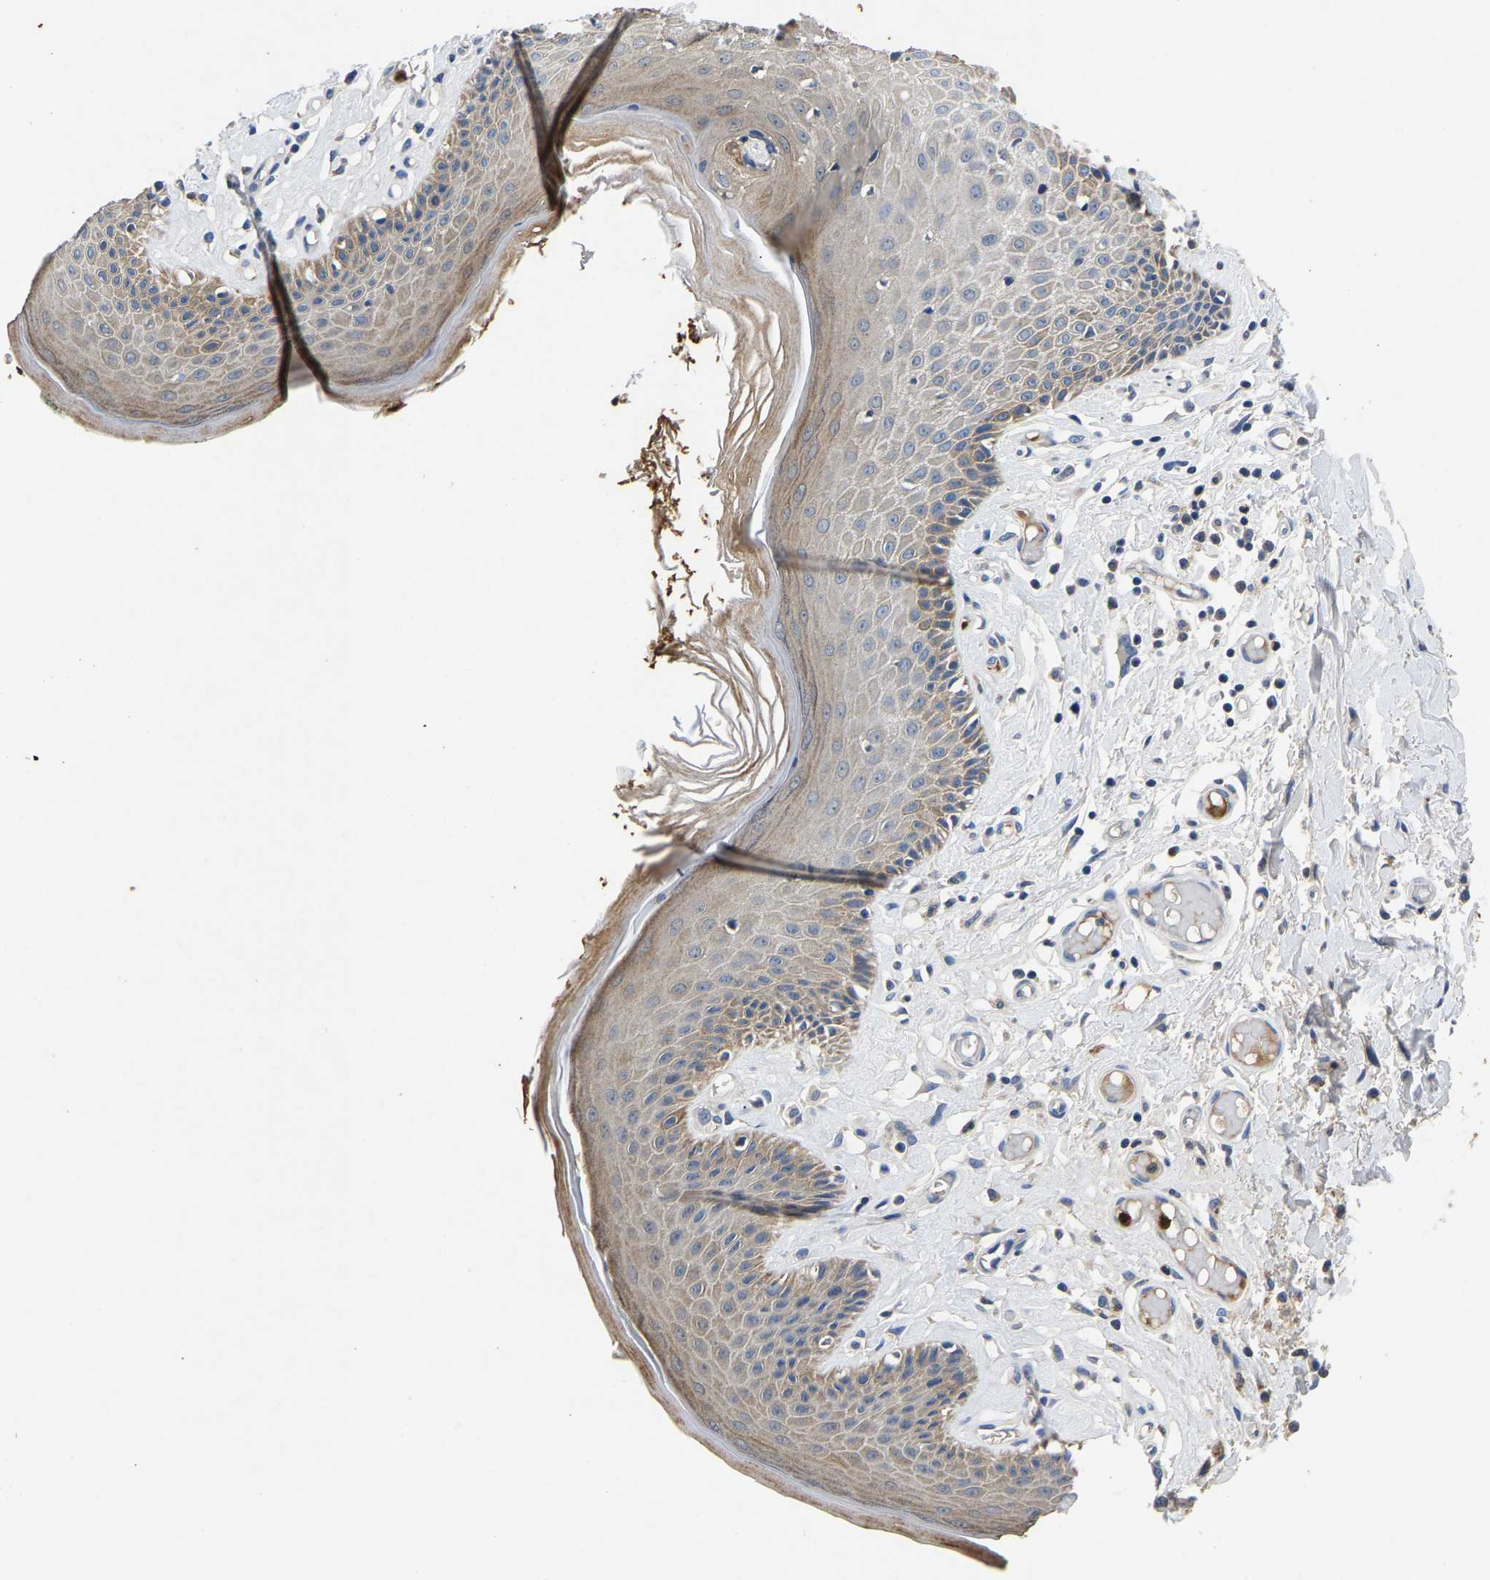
{"staining": {"intensity": "moderate", "quantity": "25%-75%", "location": "cytoplasmic/membranous"}, "tissue": "skin", "cell_type": "Epidermal cells", "image_type": "normal", "snomed": [{"axis": "morphology", "description": "Normal tissue, NOS"}, {"axis": "topography", "description": "Vulva"}], "caption": "IHC image of normal human skin stained for a protein (brown), which demonstrates medium levels of moderate cytoplasmic/membranous expression in about 25%-75% of epidermal cells.", "gene": "TOR1B", "patient": {"sex": "female", "age": 73}}